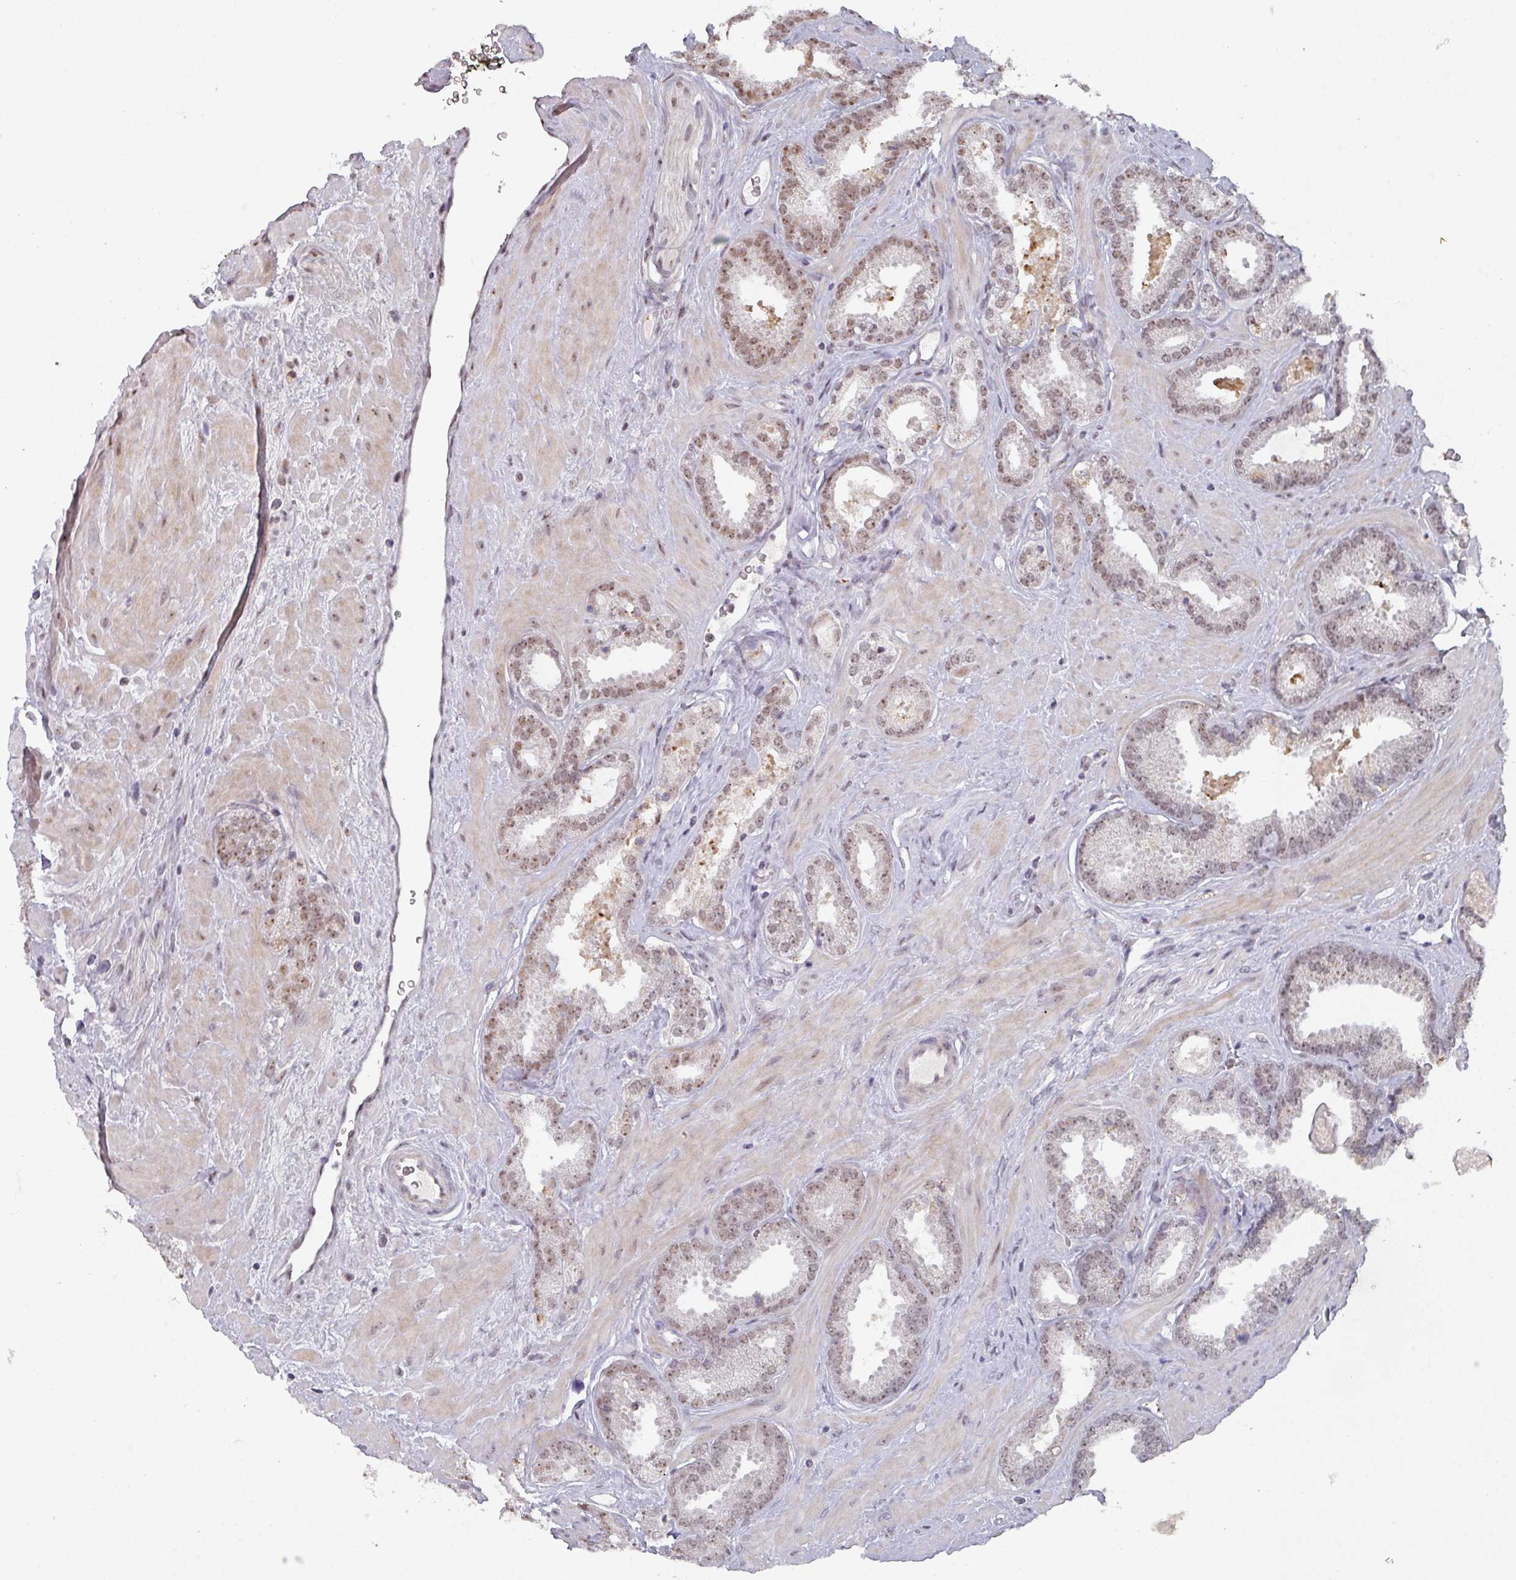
{"staining": {"intensity": "moderate", "quantity": "25%-75%", "location": "nuclear"}, "tissue": "prostate cancer", "cell_type": "Tumor cells", "image_type": "cancer", "snomed": [{"axis": "morphology", "description": "Adenocarcinoma, Low grade"}, {"axis": "topography", "description": "Prostate"}], "caption": "Brown immunohistochemical staining in human prostate low-grade adenocarcinoma reveals moderate nuclear expression in approximately 25%-75% of tumor cells.", "gene": "ZNF654", "patient": {"sex": "male", "age": 62}}